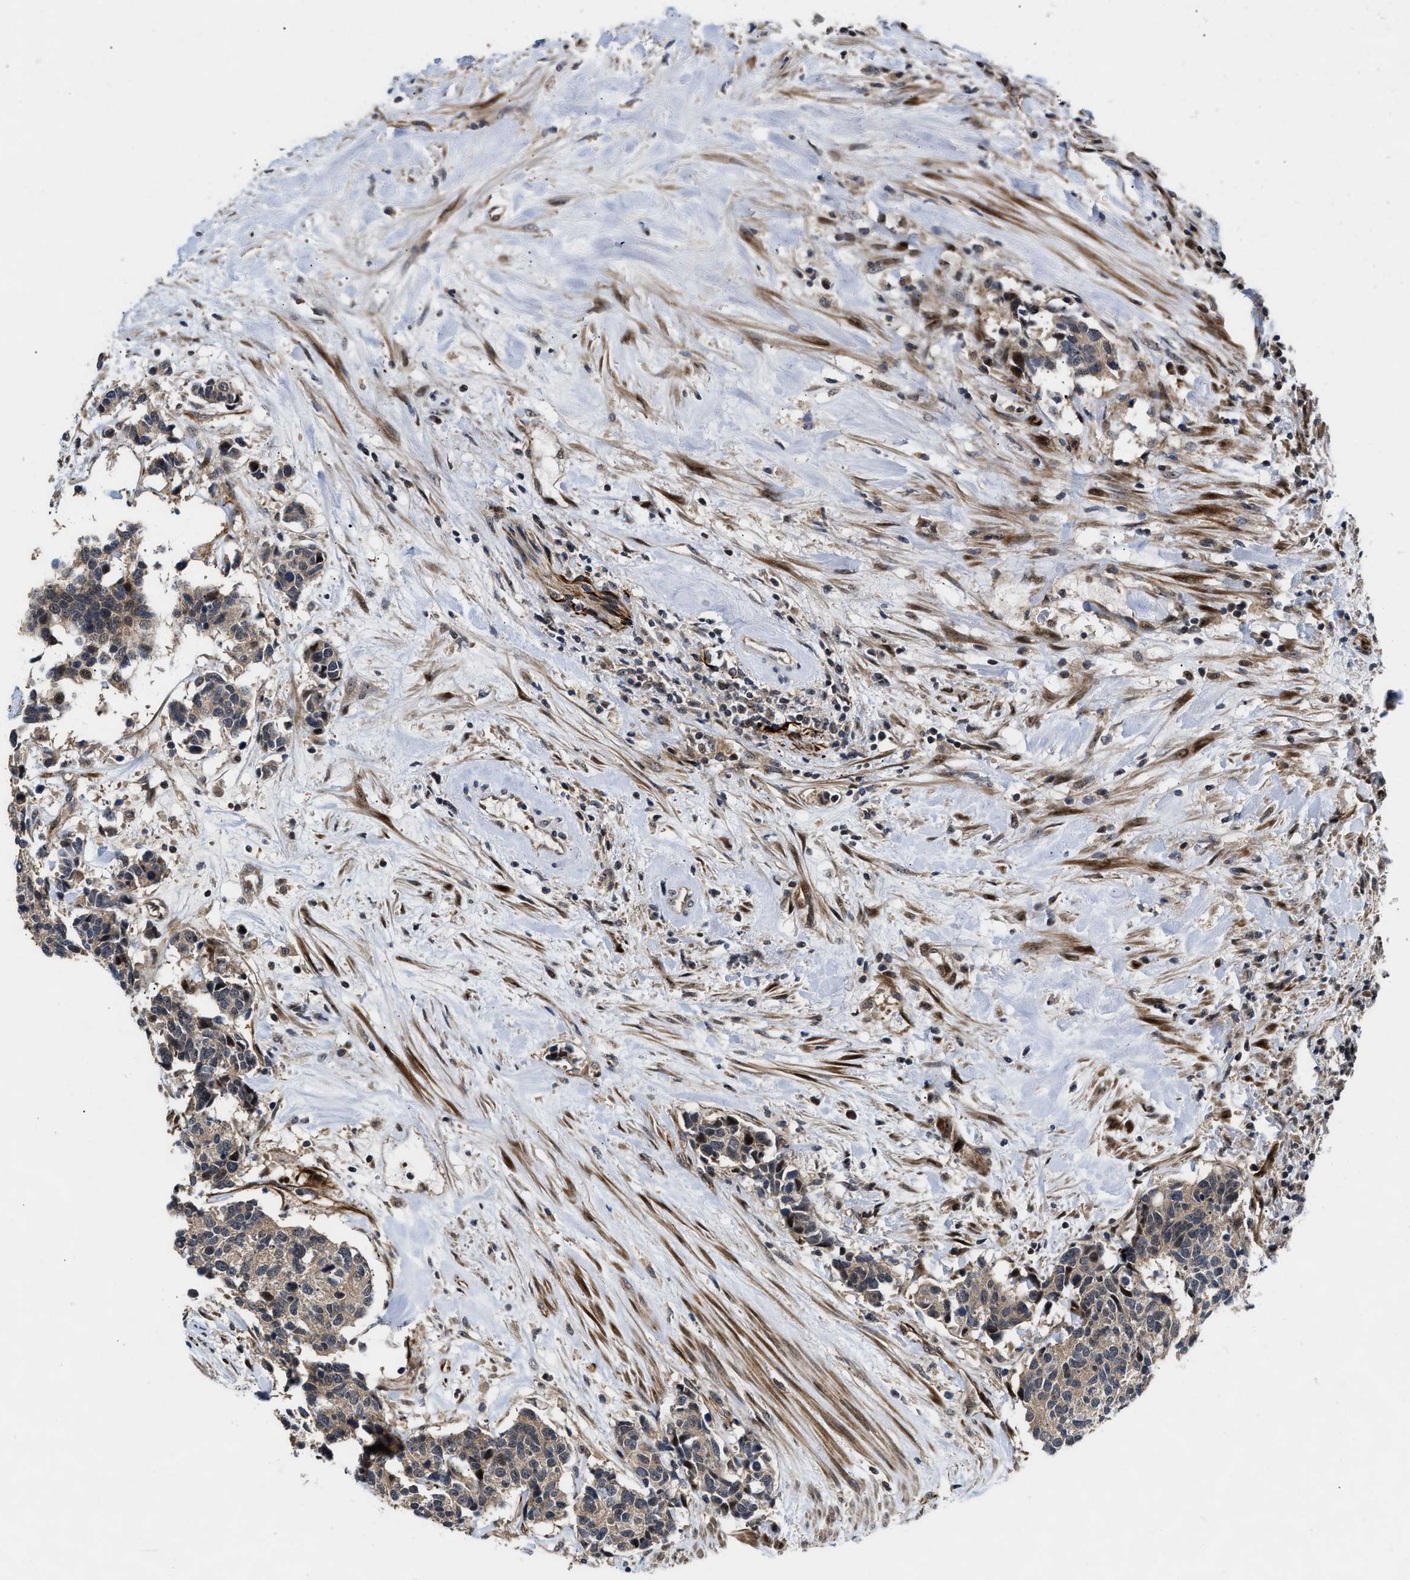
{"staining": {"intensity": "moderate", "quantity": "<25%", "location": "nuclear"}, "tissue": "carcinoid", "cell_type": "Tumor cells", "image_type": "cancer", "snomed": [{"axis": "morphology", "description": "Carcinoma, NOS"}, {"axis": "morphology", "description": "Carcinoid, malignant, NOS"}, {"axis": "topography", "description": "Urinary bladder"}], "caption": "A high-resolution photomicrograph shows IHC staining of carcinoid, which displays moderate nuclear expression in approximately <25% of tumor cells. The protein of interest is stained brown, and the nuclei are stained in blue (DAB (3,3'-diaminobenzidine) IHC with brightfield microscopy, high magnification).", "gene": "ALDH3A2", "patient": {"sex": "male", "age": 57}}